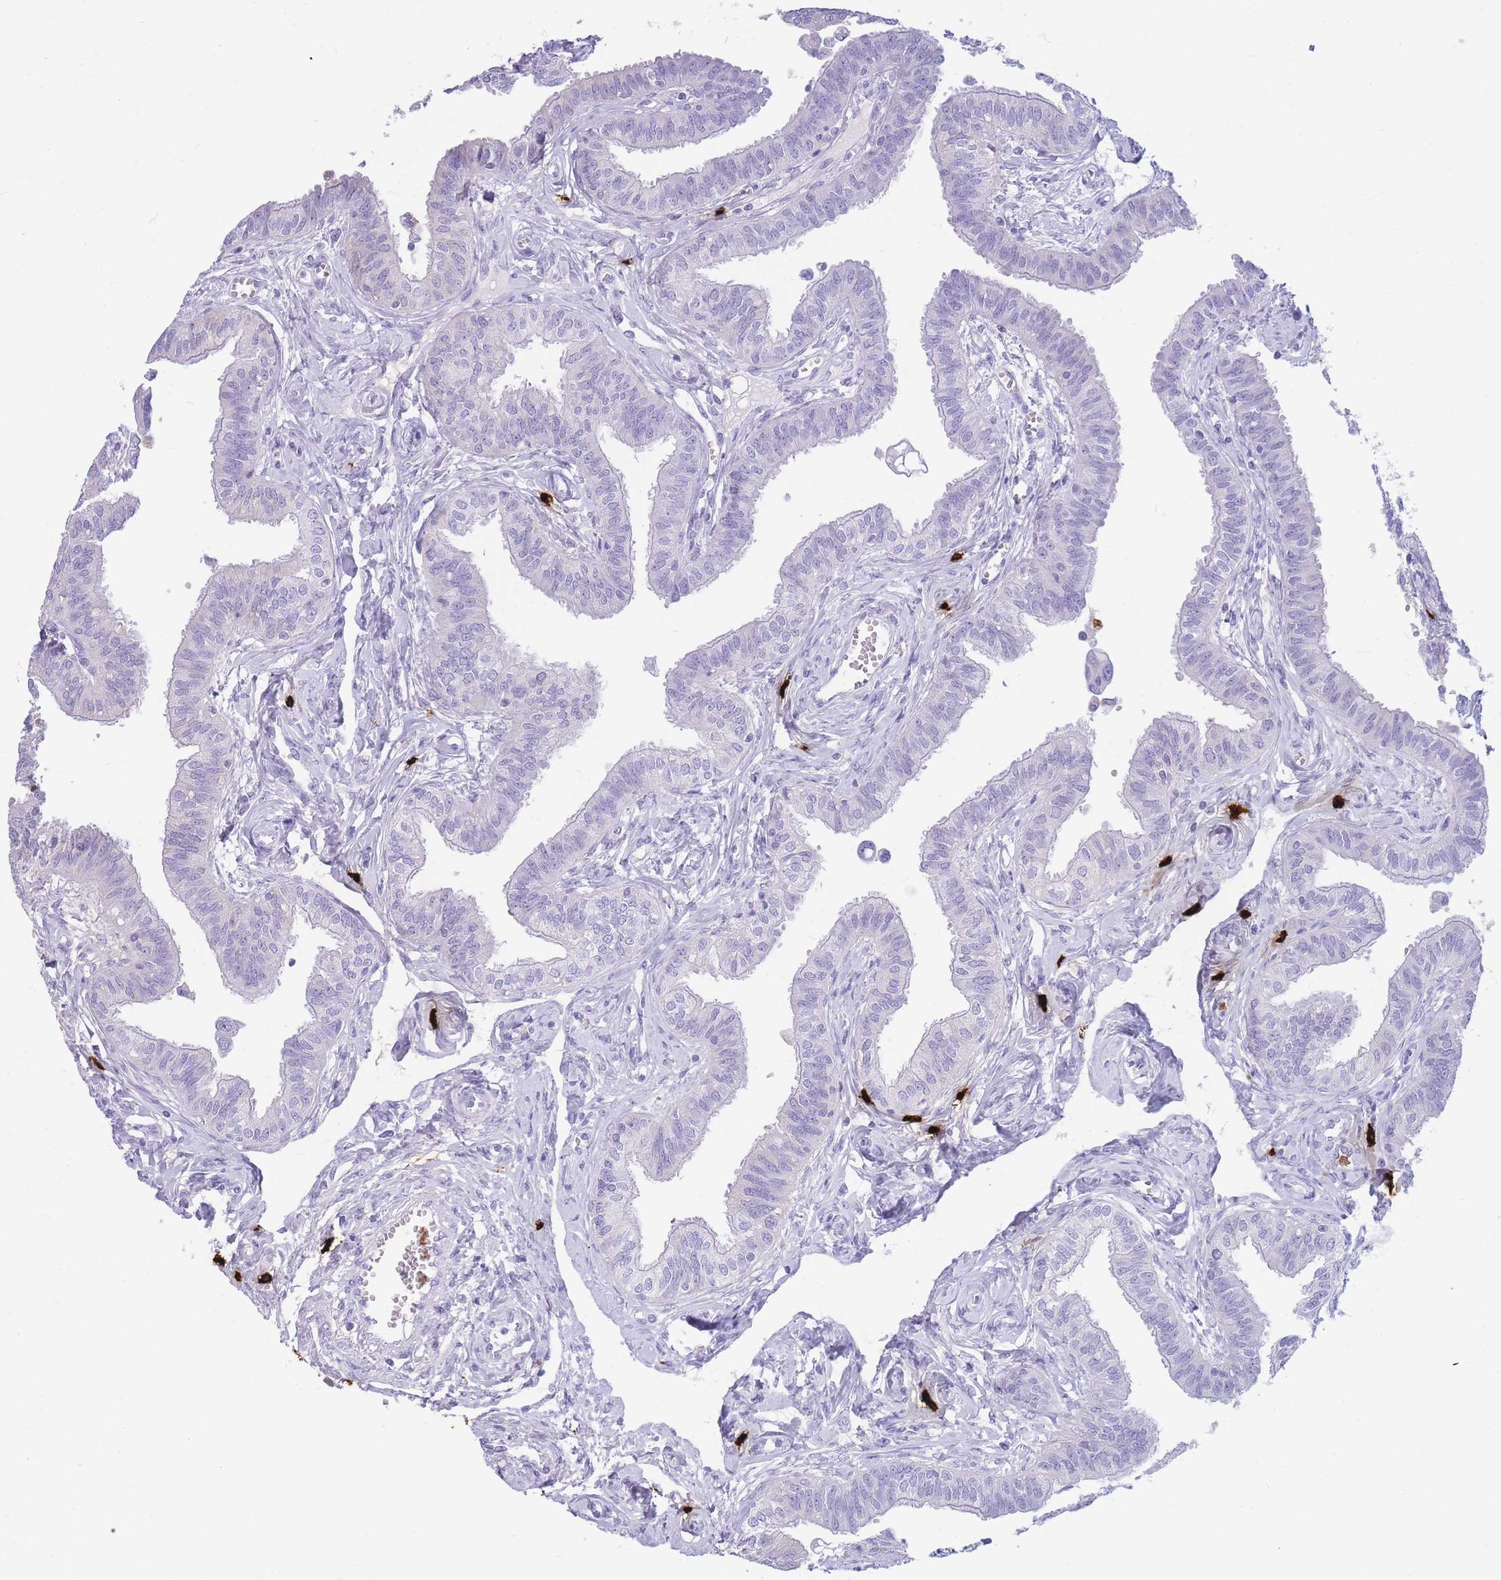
{"staining": {"intensity": "negative", "quantity": "none", "location": "none"}, "tissue": "fallopian tube", "cell_type": "Glandular cells", "image_type": "normal", "snomed": [{"axis": "morphology", "description": "Normal tissue, NOS"}, {"axis": "morphology", "description": "Carcinoma, NOS"}, {"axis": "topography", "description": "Fallopian tube"}, {"axis": "topography", "description": "Ovary"}], "caption": "DAB immunohistochemical staining of unremarkable fallopian tube demonstrates no significant positivity in glandular cells. (Stains: DAB (3,3'-diaminobenzidine) immunohistochemistry (IHC) with hematoxylin counter stain, Microscopy: brightfield microscopy at high magnification).", "gene": "TPSAB1", "patient": {"sex": "female", "age": 59}}